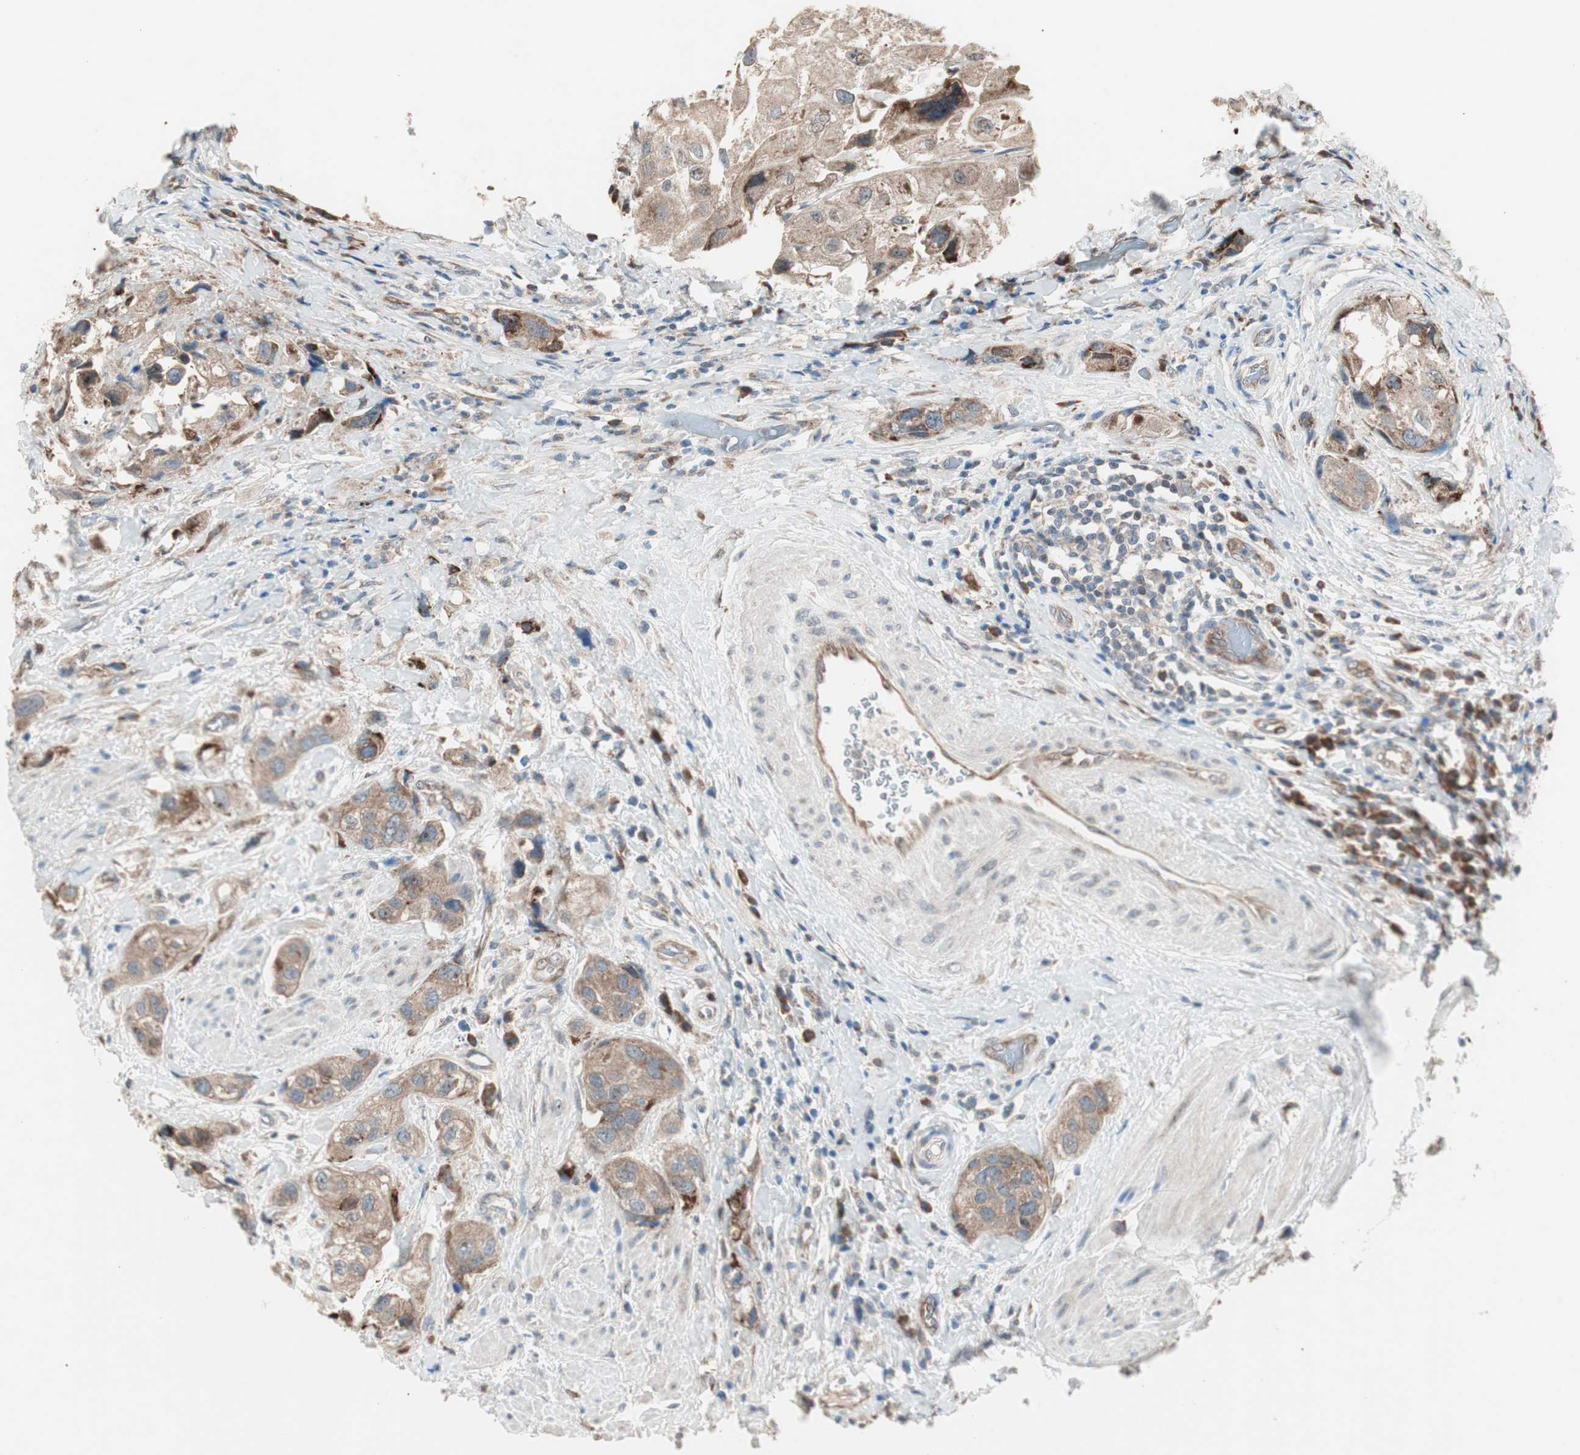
{"staining": {"intensity": "moderate", "quantity": ">75%", "location": "cytoplasmic/membranous"}, "tissue": "urothelial cancer", "cell_type": "Tumor cells", "image_type": "cancer", "snomed": [{"axis": "morphology", "description": "Urothelial carcinoma, High grade"}, {"axis": "topography", "description": "Urinary bladder"}], "caption": "Immunohistochemistry (IHC) staining of urothelial cancer, which demonstrates medium levels of moderate cytoplasmic/membranous staining in approximately >75% of tumor cells indicating moderate cytoplasmic/membranous protein positivity. The staining was performed using DAB (3,3'-diaminobenzidine) (brown) for protein detection and nuclei were counterstained in hematoxylin (blue).", "gene": "CCL14", "patient": {"sex": "female", "age": 64}}